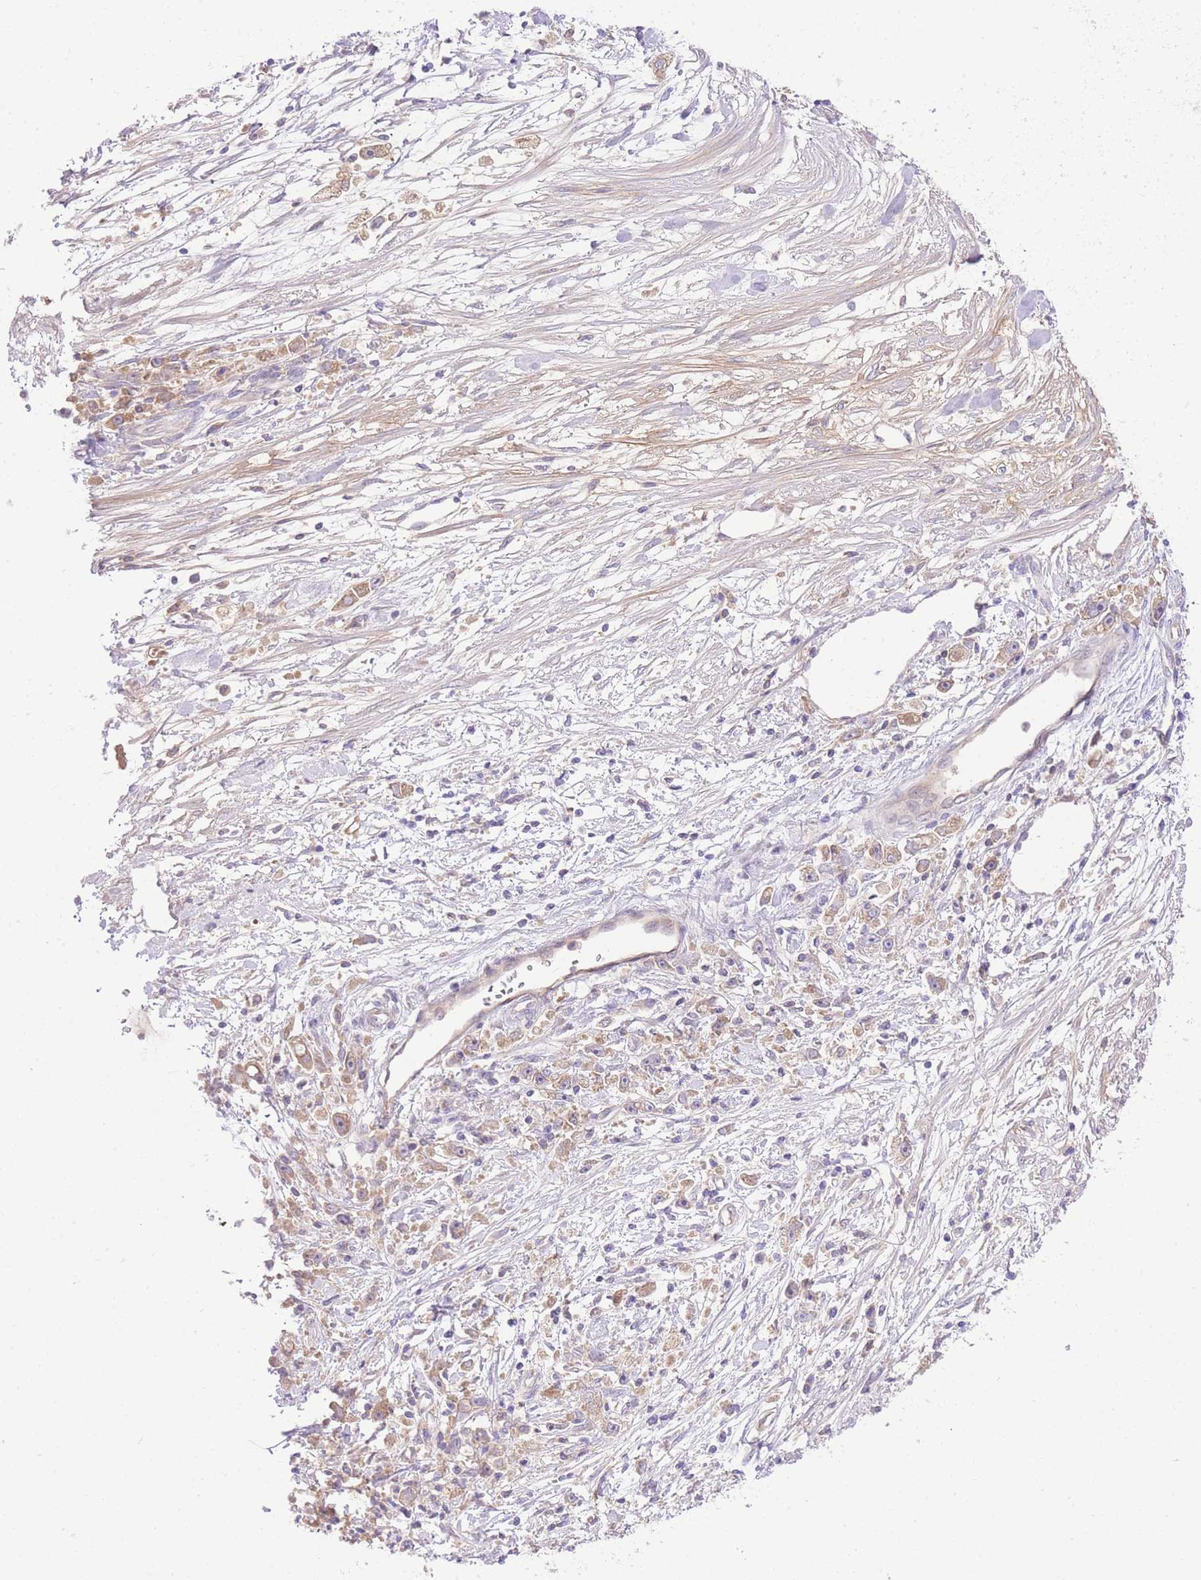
{"staining": {"intensity": "weak", "quantity": ">75%", "location": "cytoplasmic/membranous"}, "tissue": "stomach cancer", "cell_type": "Tumor cells", "image_type": "cancer", "snomed": [{"axis": "morphology", "description": "Adenocarcinoma, NOS"}, {"axis": "topography", "description": "Stomach"}], "caption": "Immunohistochemical staining of human stomach cancer exhibits low levels of weak cytoplasmic/membranous staining in about >75% of tumor cells.", "gene": "LIPH", "patient": {"sex": "female", "age": 59}}